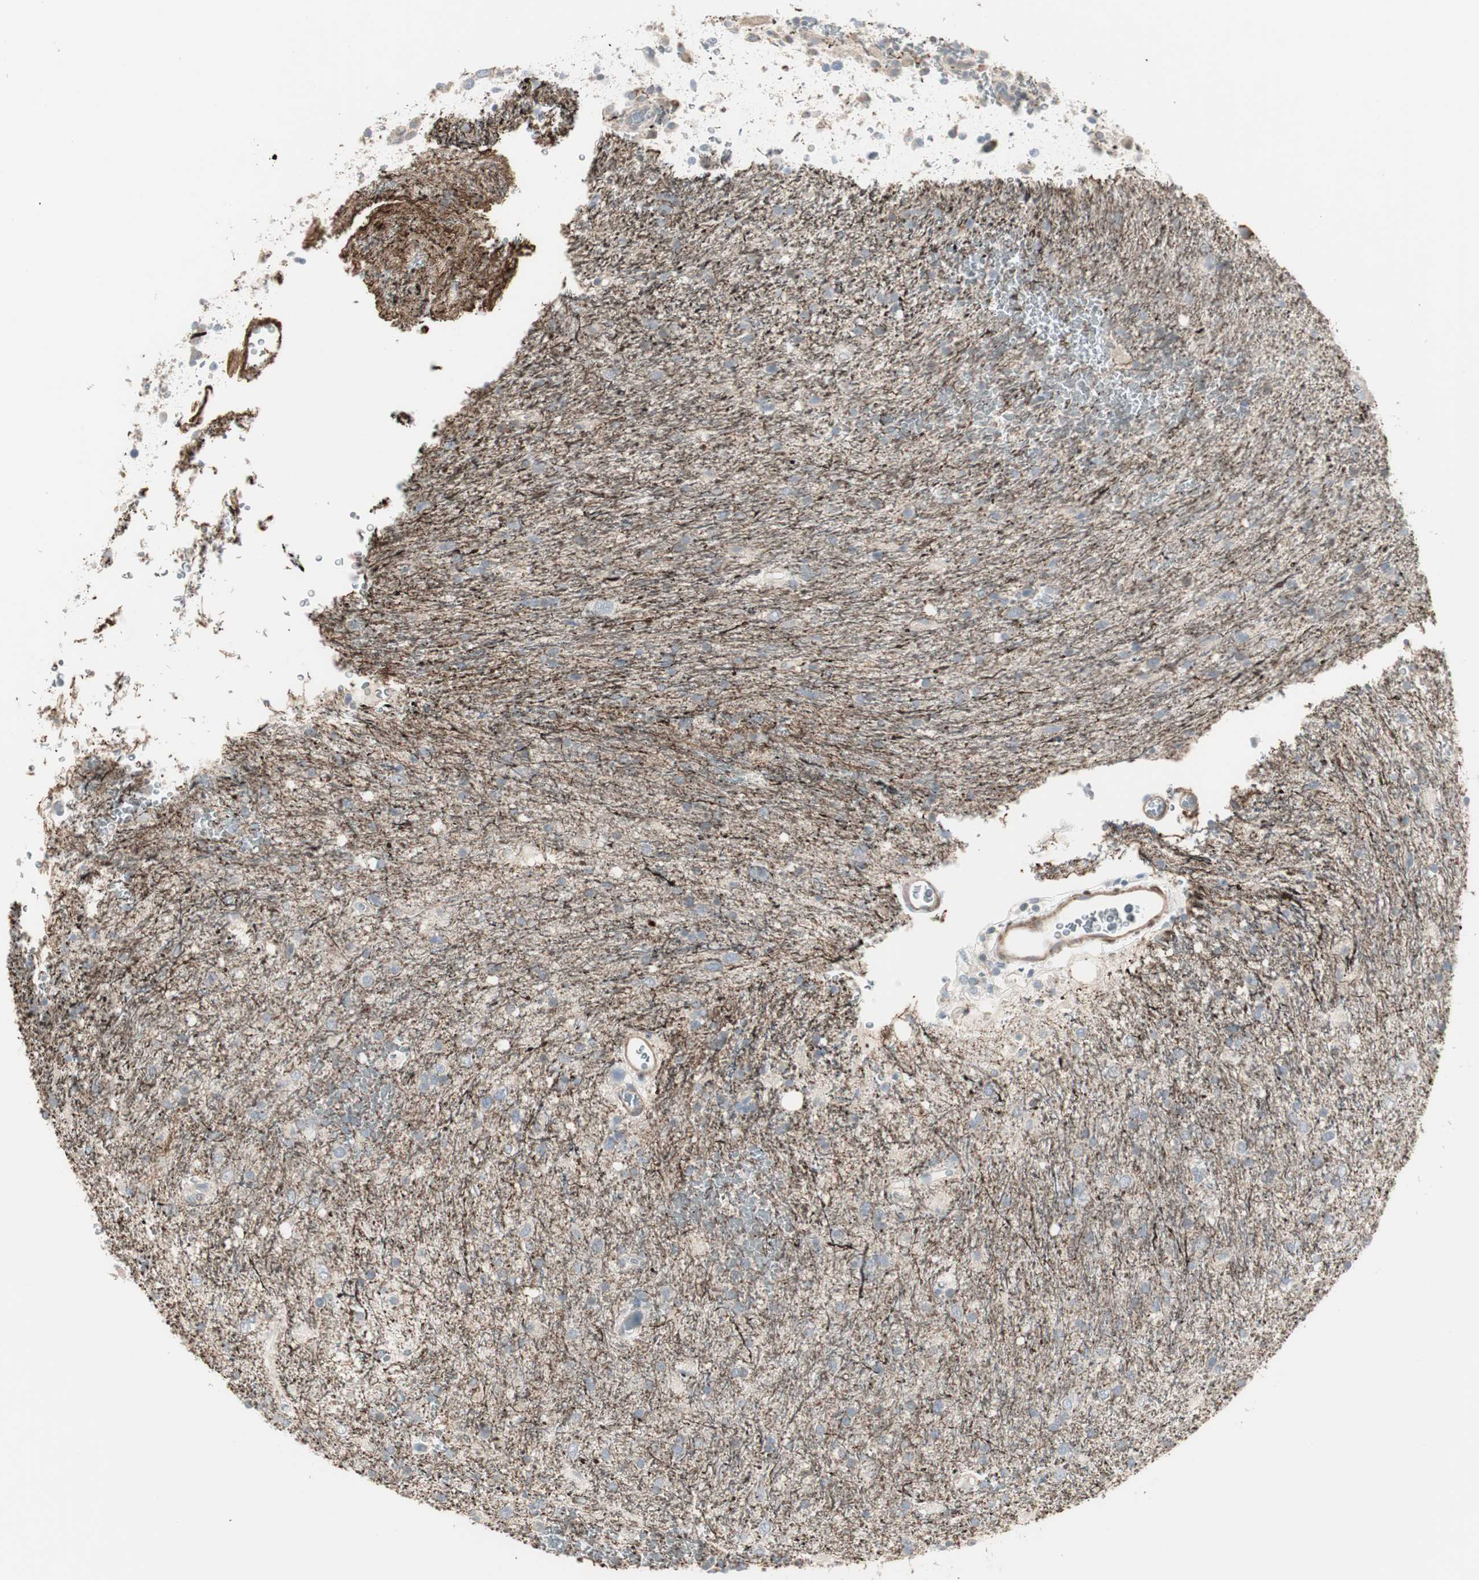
{"staining": {"intensity": "negative", "quantity": "none", "location": "none"}, "tissue": "glioma", "cell_type": "Tumor cells", "image_type": "cancer", "snomed": [{"axis": "morphology", "description": "Glioma, malignant, Low grade"}, {"axis": "topography", "description": "Brain"}], "caption": "This is an IHC photomicrograph of human low-grade glioma (malignant). There is no positivity in tumor cells.", "gene": "DMPK", "patient": {"sex": "male", "age": 77}}